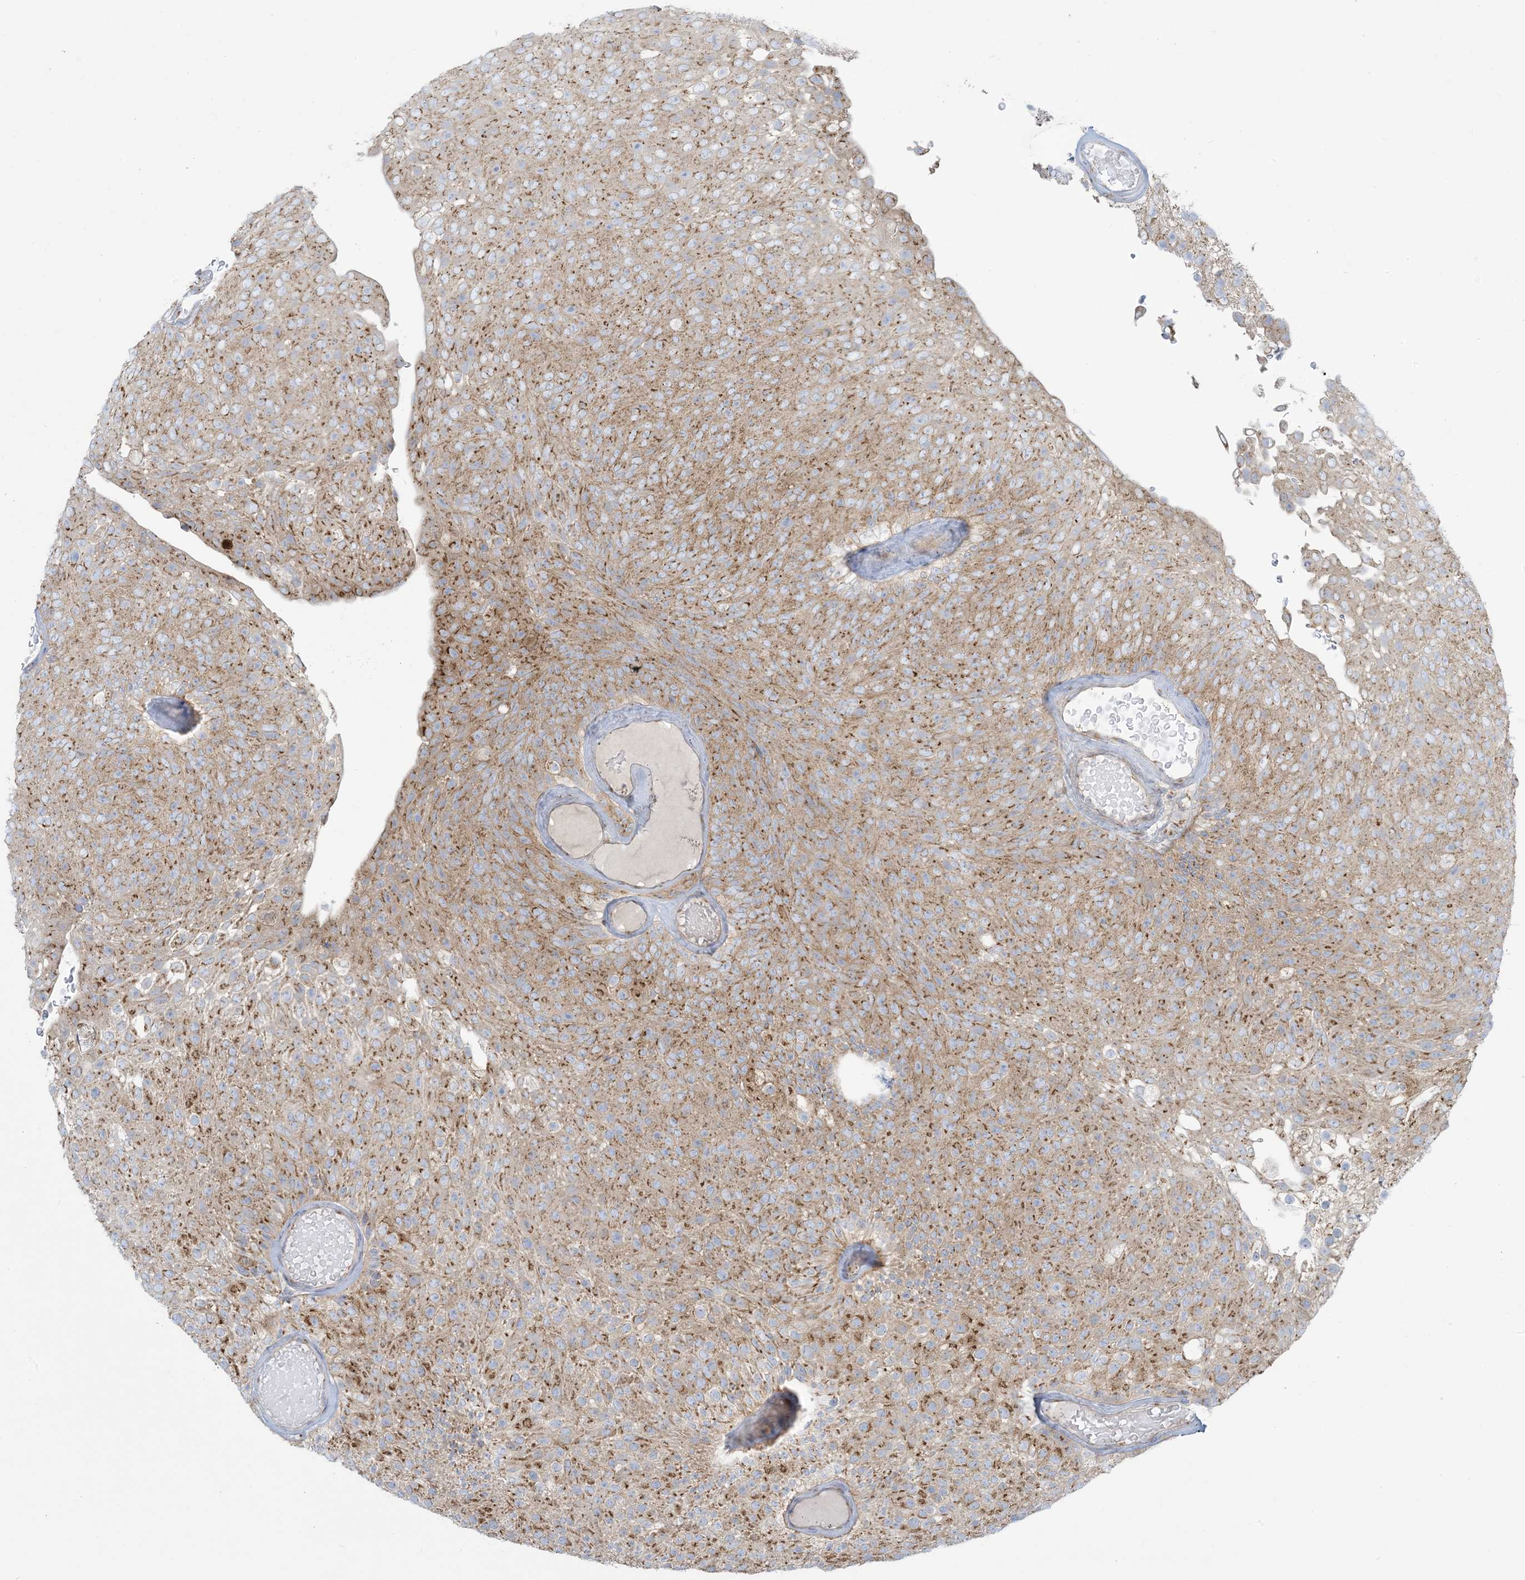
{"staining": {"intensity": "moderate", "quantity": ">75%", "location": "cytoplasmic/membranous"}, "tissue": "urothelial cancer", "cell_type": "Tumor cells", "image_type": "cancer", "snomed": [{"axis": "morphology", "description": "Urothelial carcinoma, Low grade"}, {"axis": "topography", "description": "Urinary bladder"}], "caption": "Human urothelial carcinoma (low-grade) stained for a protein (brown) shows moderate cytoplasmic/membranous positive positivity in approximately >75% of tumor cells.", "gene": "AFTPH", "patient": {"sex": "male", "age": 78}}